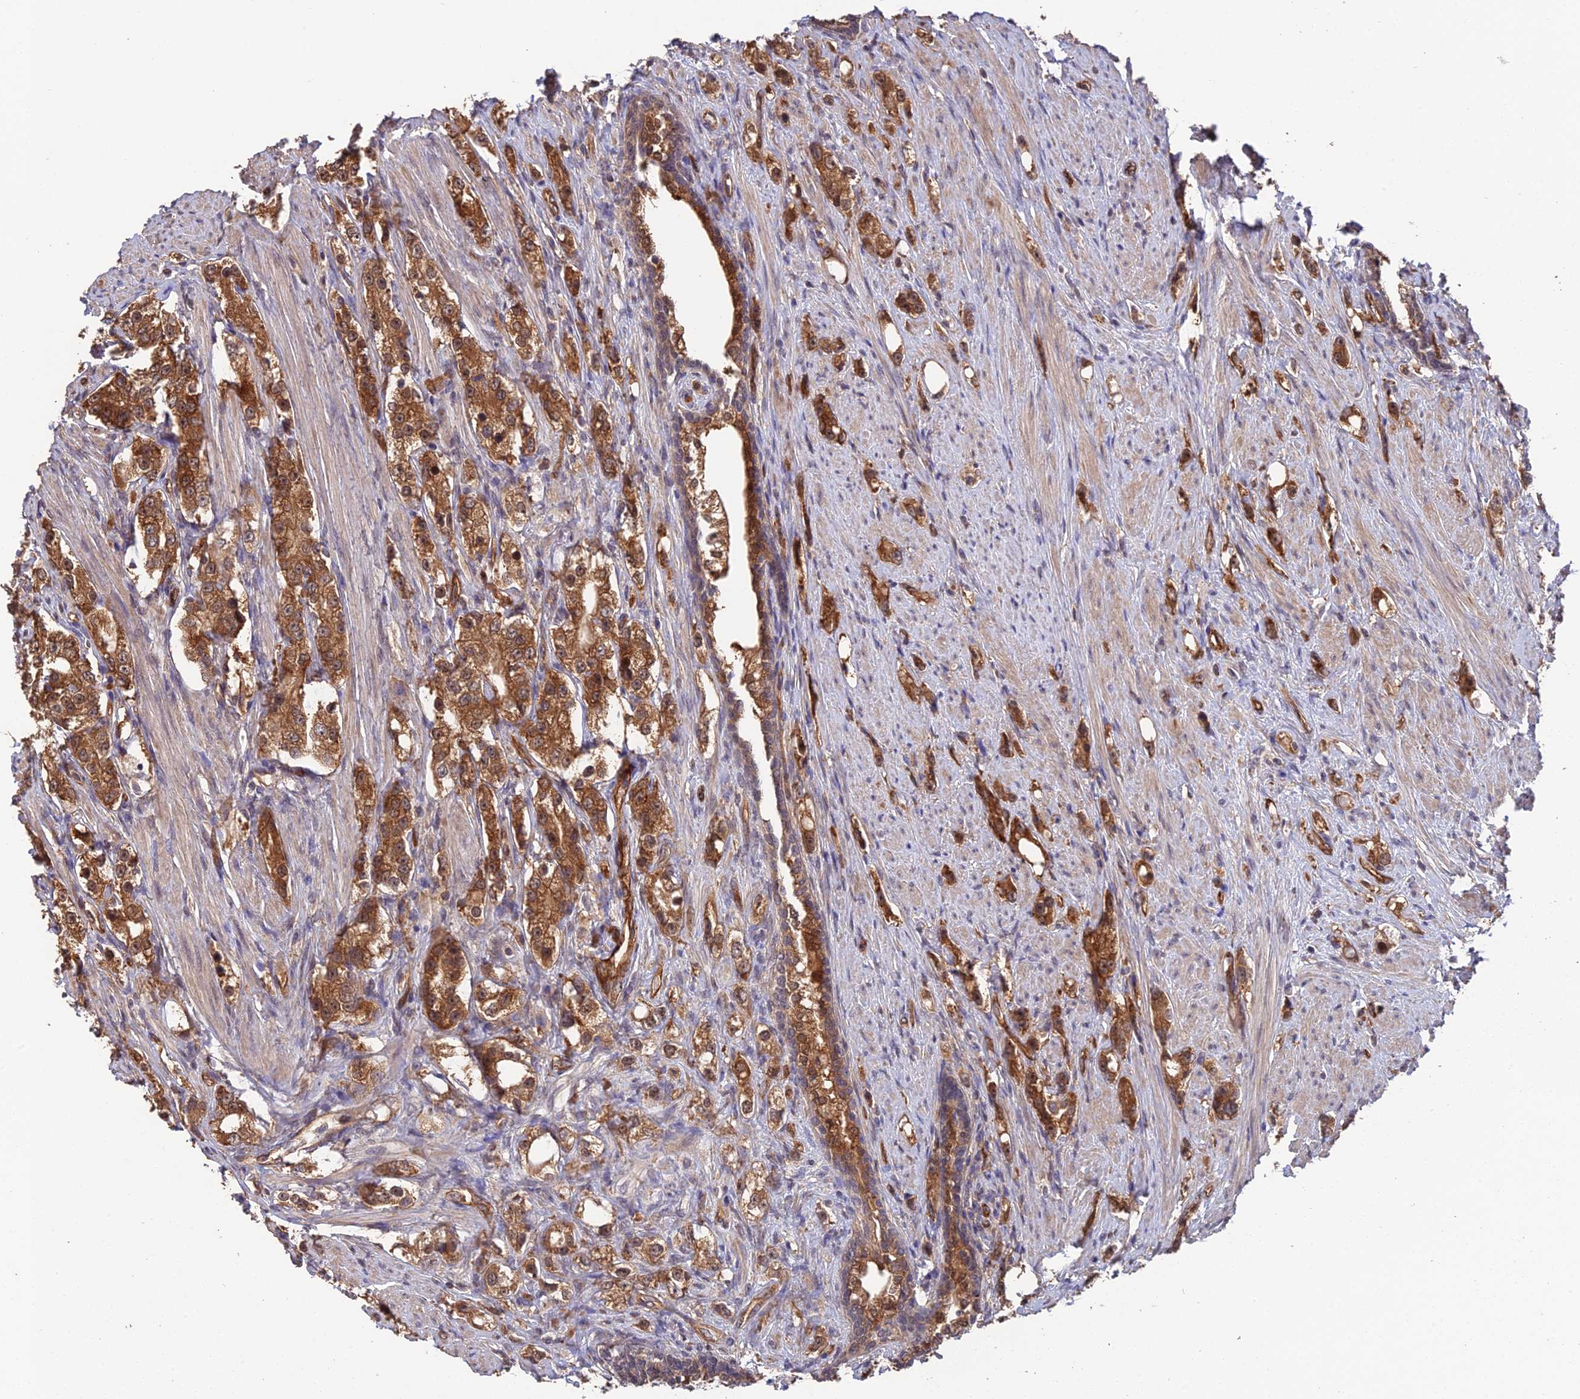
{"staining": {"intensity": "strong", "quantity": ">75%", "location": "cytoplasmic/membranous,nuclear"}, "tissue": "prostate cancer", "cell_type": "Tumor cells", "image_type": "cancer", "snomed": [{"axis": "morphology", "description": "Adenocarcinoma, High grade"}, {"axis": "topography", "description": "Prostate"}], "caption": "Prostate cancer was stained to show a protein in brown. There is high levels of strong cytoplasmic/membranous and nuclear staining in about >75% of tumor cells.", "gene": "RALGAPA2", "patient": {"sex": "male", "age": 63}}